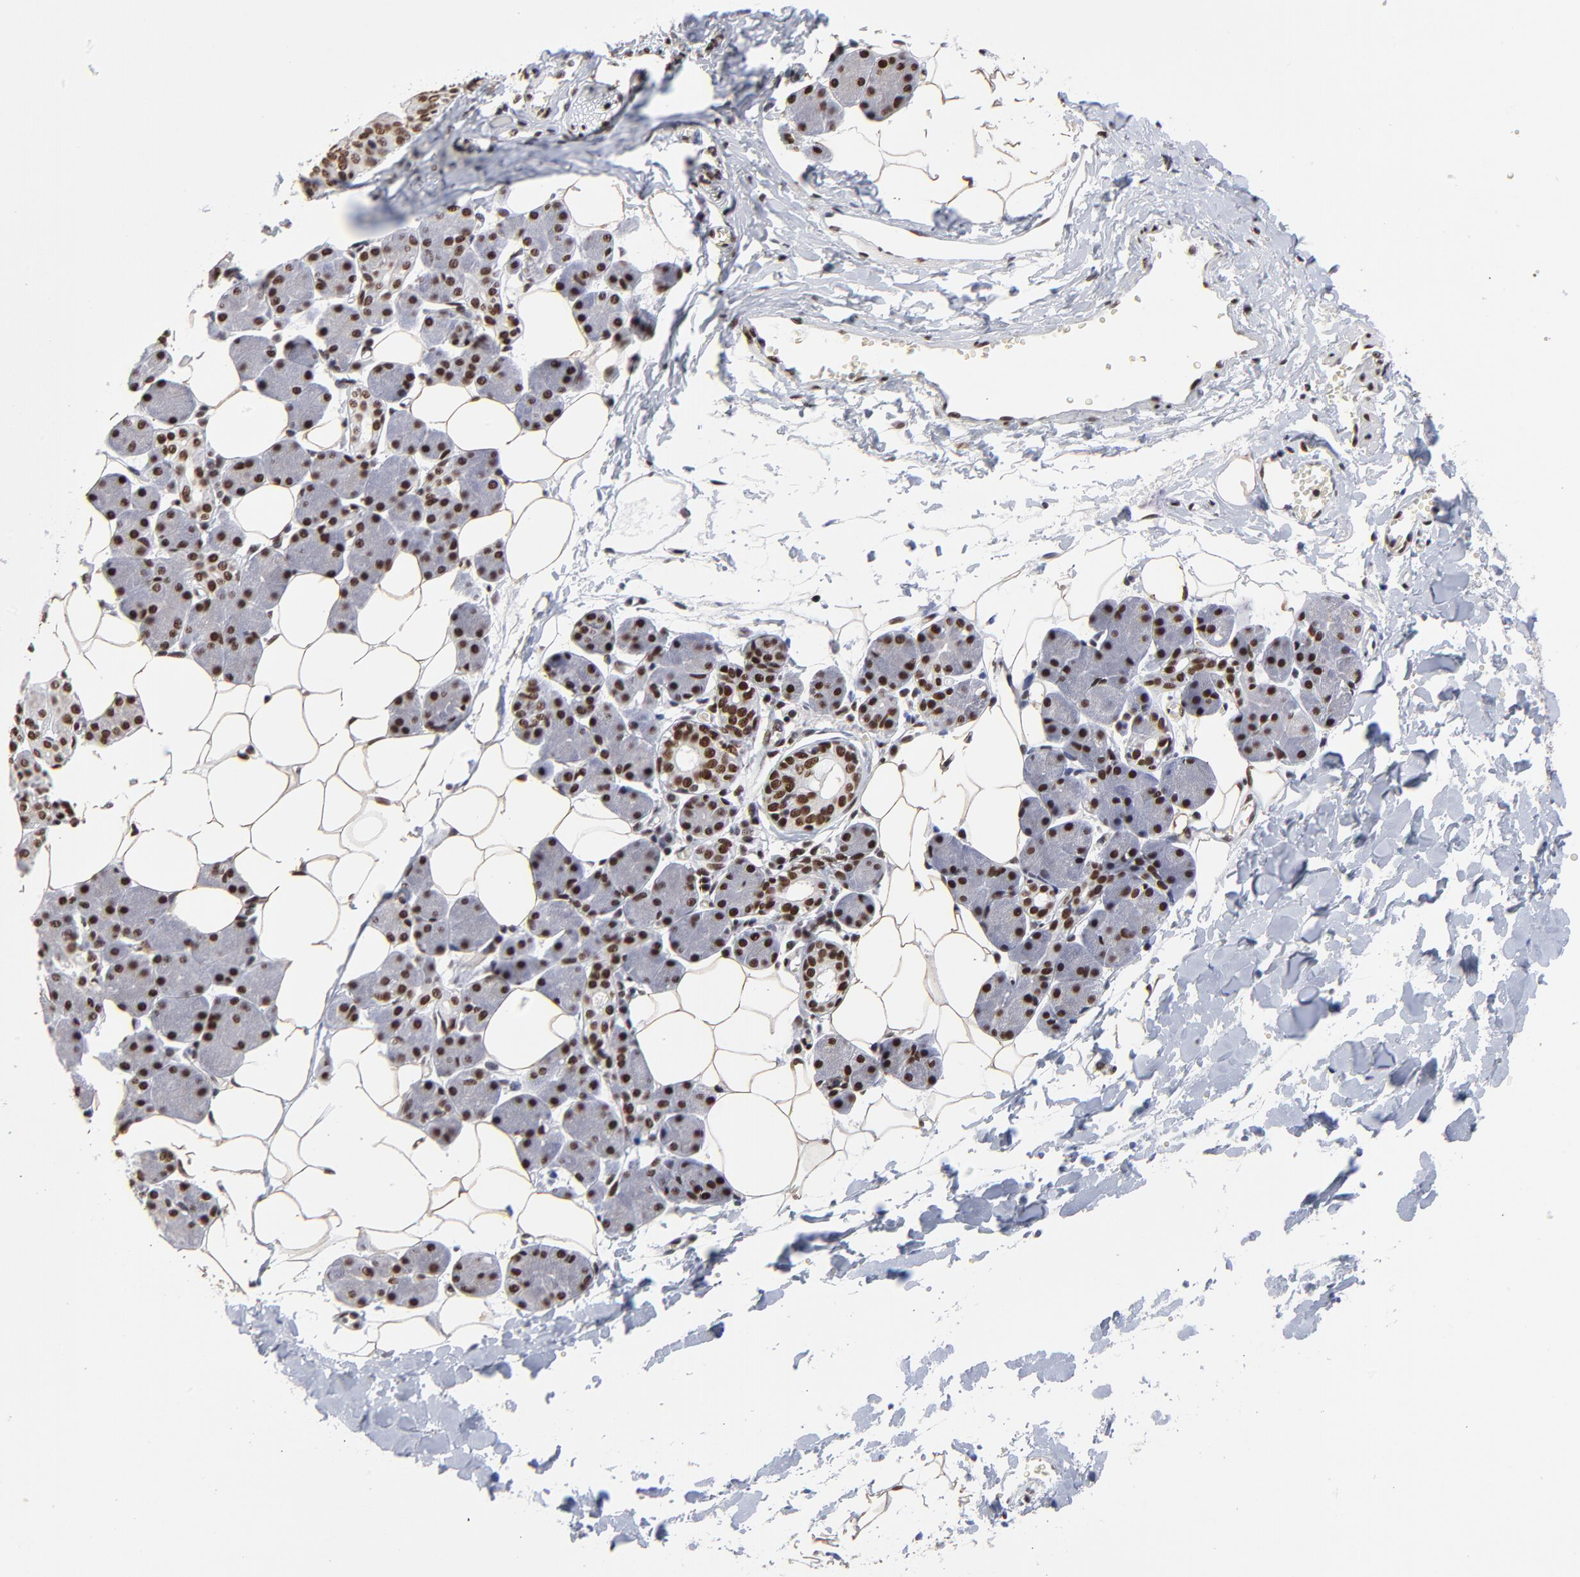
{"staining": {"intensity": "strong", "quantity": ">75%", "location": "nuclear"}, "tissue": "salivary gland", "cell_type": "Glandular cells", "image_type": "normal", "snomed": [{"axis": "morphology", "description": "Normal tissue, NOS"}, {"axis": "morphology", "description": "Adenoma, NOS"}, {"axis": "topography", "description": "Salivary gland"}], "caption": "A brown stain labels strong nuclear positivity of a protein in glandular cells of unremarkable human salivary gland.", "gene": "ZMYM3", "patient": {"sex": "female", "age": 32}}